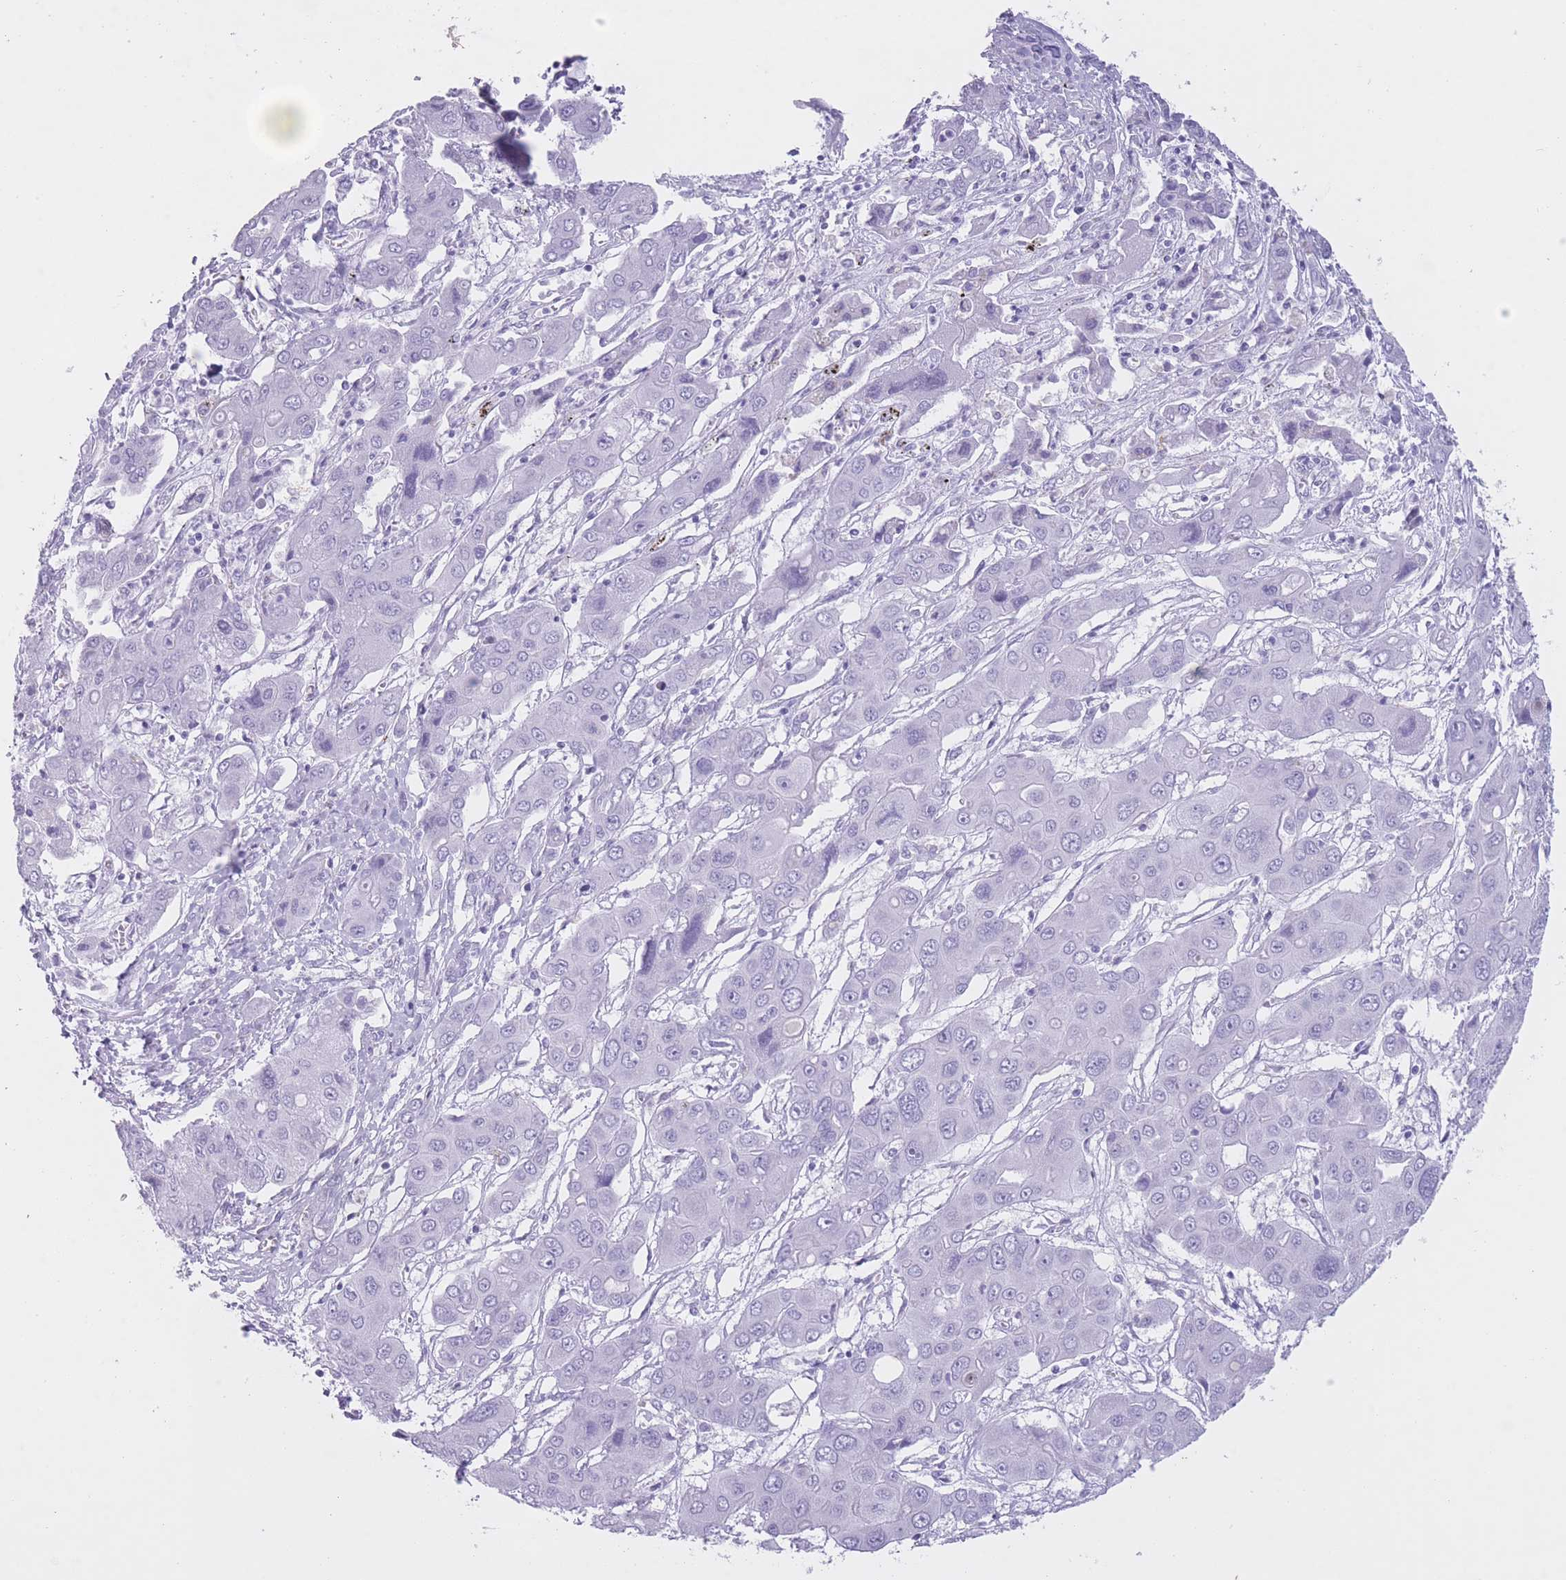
{"staining": {"intensity": "negative", "quantity": "none", "location": "none"}, "tissue": "liver cancer", "cell_type": "Tumor cells", "image_type": "cancer", "snomed": [{"axis": "morphology", "description": "Cholangiocarcinoma"}, {"axis": "topography", "description": "Liver"}], "caption": "Tumor cells are negative for brown protein staining in cholangiocarcinoma (liver). (Immunohistochemistry (ihc), brightfield microscopy, high magnification).", "gene": "OR4F21", "patient": {"sex": "male", "age": 67}}